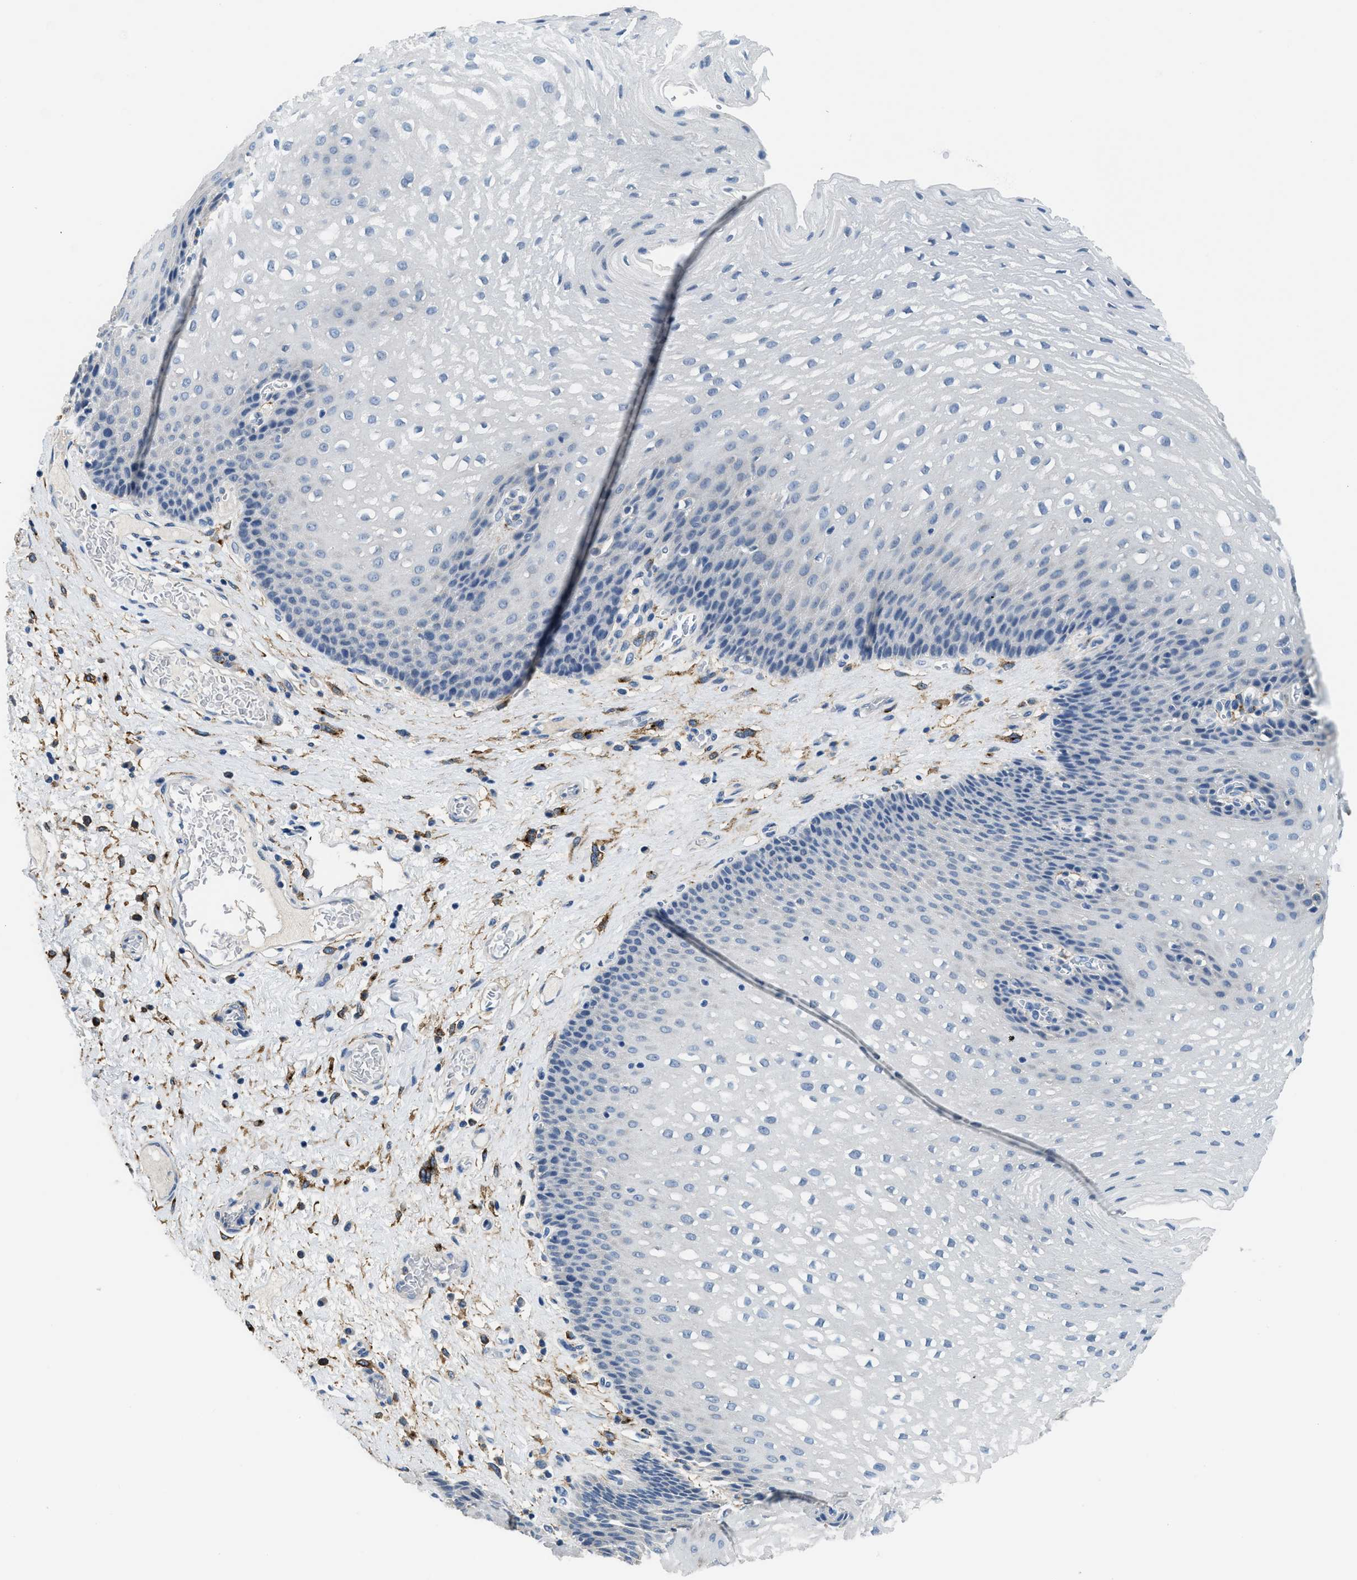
{"staining": {"intensity": "negative", "quantity": "none", "location": "none"}, "tissue": "esophagus", "cell_type": "Squamous epithelial cells", "image_type": "normal", "snomed": [{"axis": "morphology", "description": "Normal tissue, NOS"}, {"axis": "topography", "description": "Esophagus"}], "caption": "The IHC micrograph has no significant expression in squamous epithelial cells of esophagus.", "gene": "LRP1", "patient": {"sex": "male", "age": 48}}